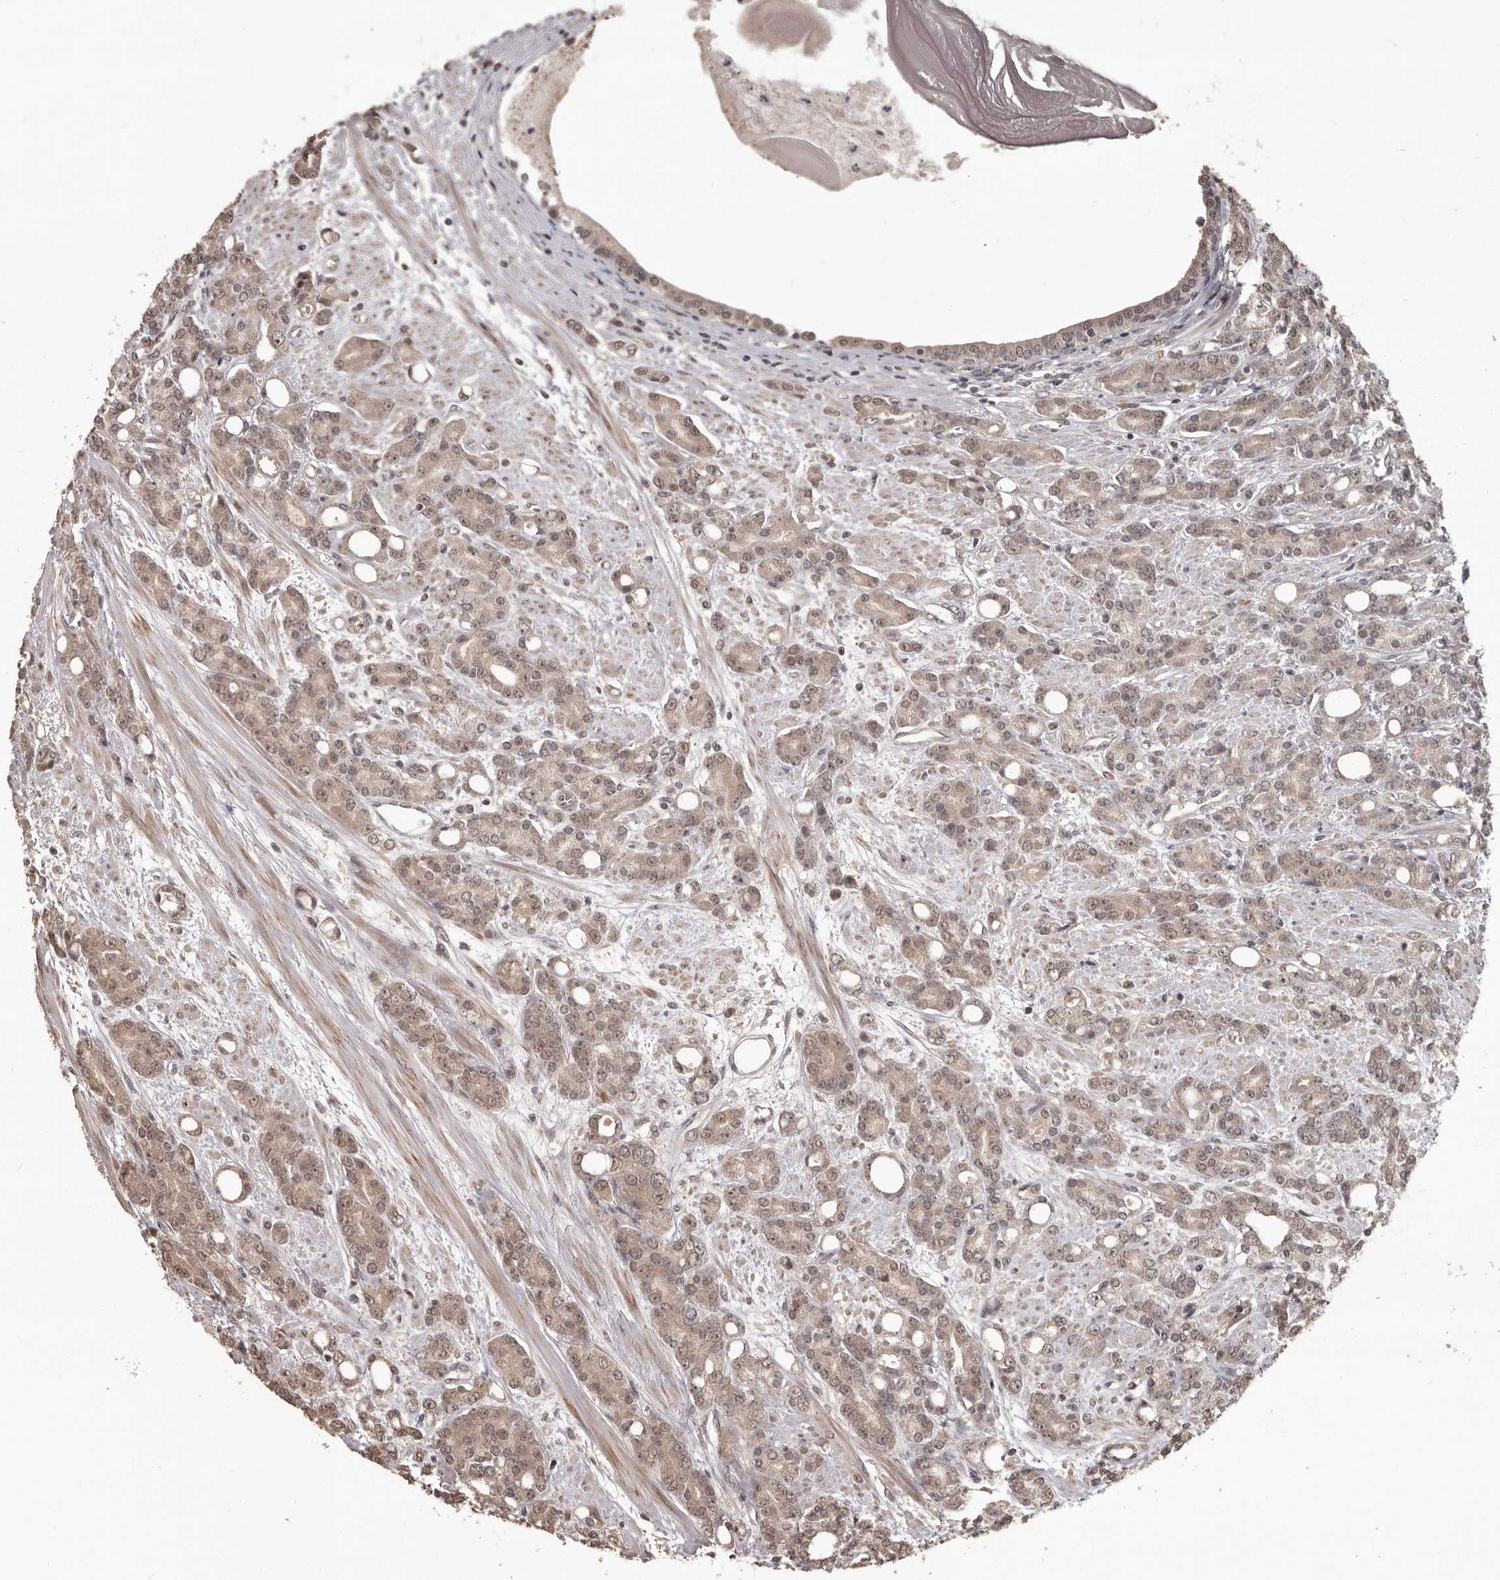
{"staining": {"intensity": "moderate", "quantity": ">75%", "location": "nuclear"}, "tissue": "prostate cancer", "cell_type": "Tumor cells", "image_type": "cancer", "snomed": [{"axis": "morphology", "description": "Adenocarcinoma, High grade"}, {"axis": "topography", "description": "Prostate"}], "caption": "Protein positivity by immunohistochemistry exhibits moderate nuclear positivity in approximately >75% of tumor cells in prostate cancer.", "gene": "ZFP14", "patient": {"sex": "male", "age": 62}}